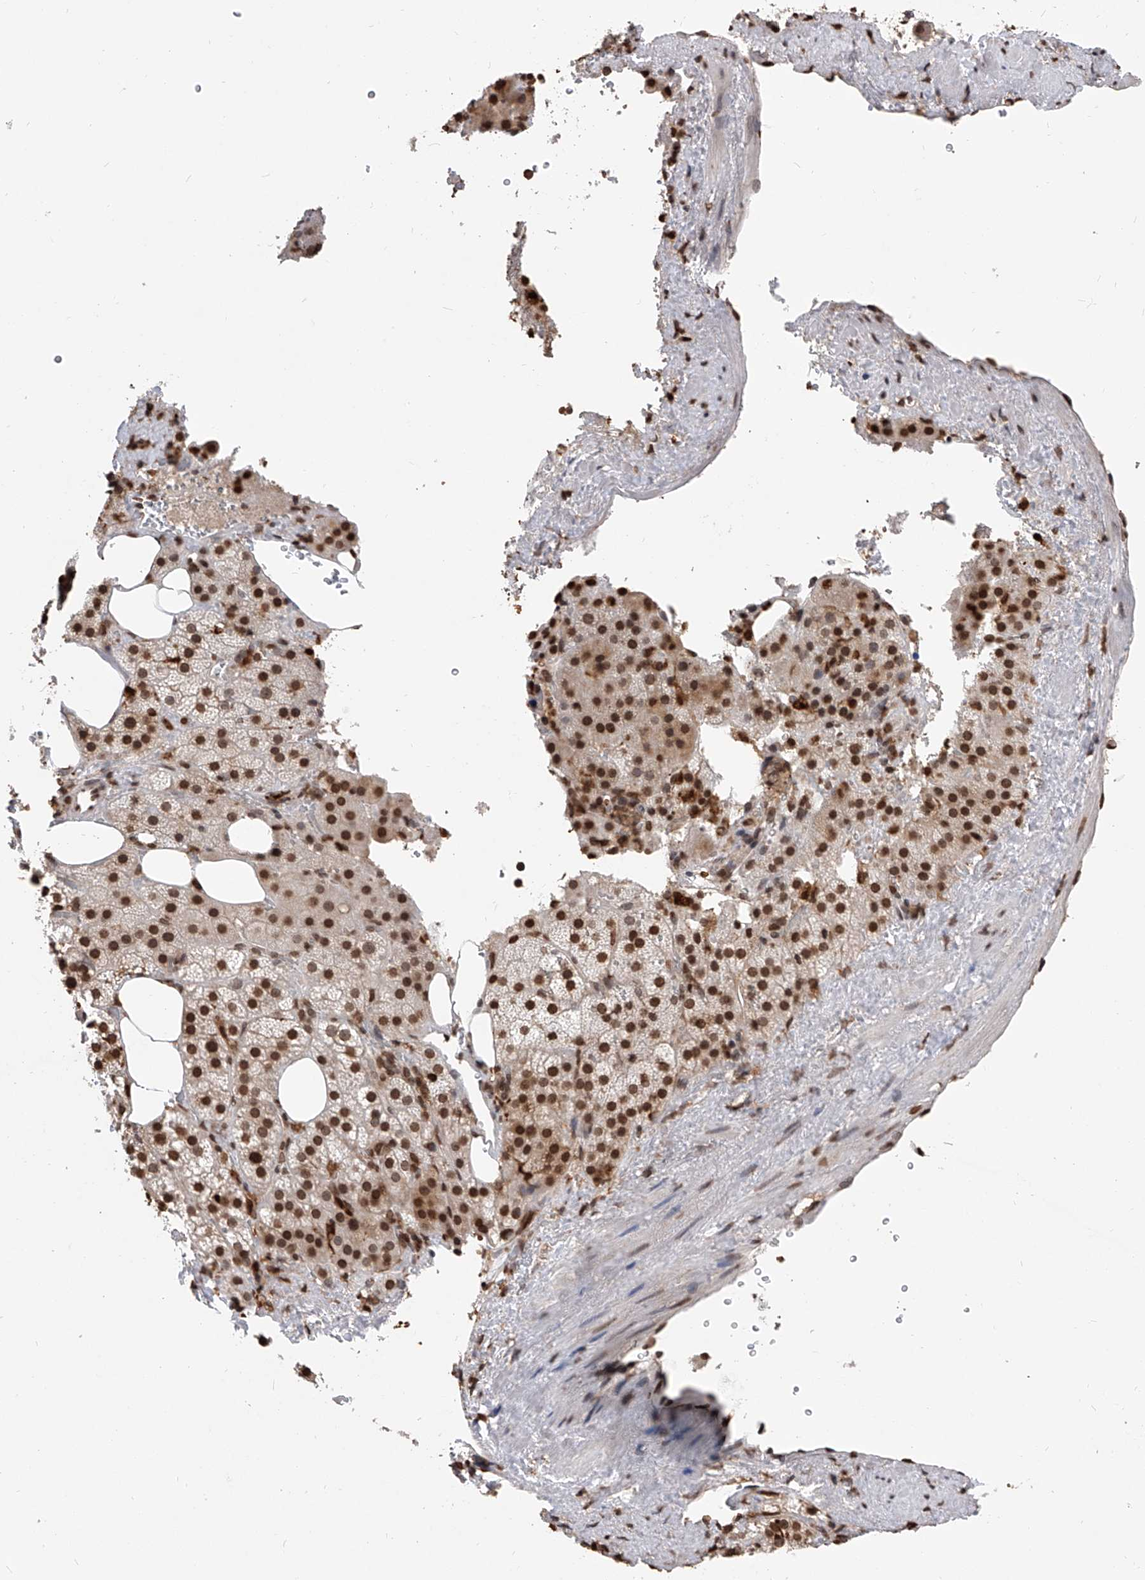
{"staining": {"intensity": "moderate", "quantity": "25%-75%", "location": "nuclear"}, "tissue": "adrenal gland", "cell_type": "Glandular cells", "image_type": "normal", "snomed": [{"axis": "morphology", "description": "Normal tissue, NOS"}, {"axis": "topography", "description": "Adrenal gland"}], "caption": "This photomicrograph displays unremarkable adrenal gland stained with IHC to label a protein in brown. The nuclear of glandular cells show moderate positivity for the protein. Nuclei are counter-stained blue.", "gene": "CFAP410", "patient": {"sex": "female", "age": 59}}